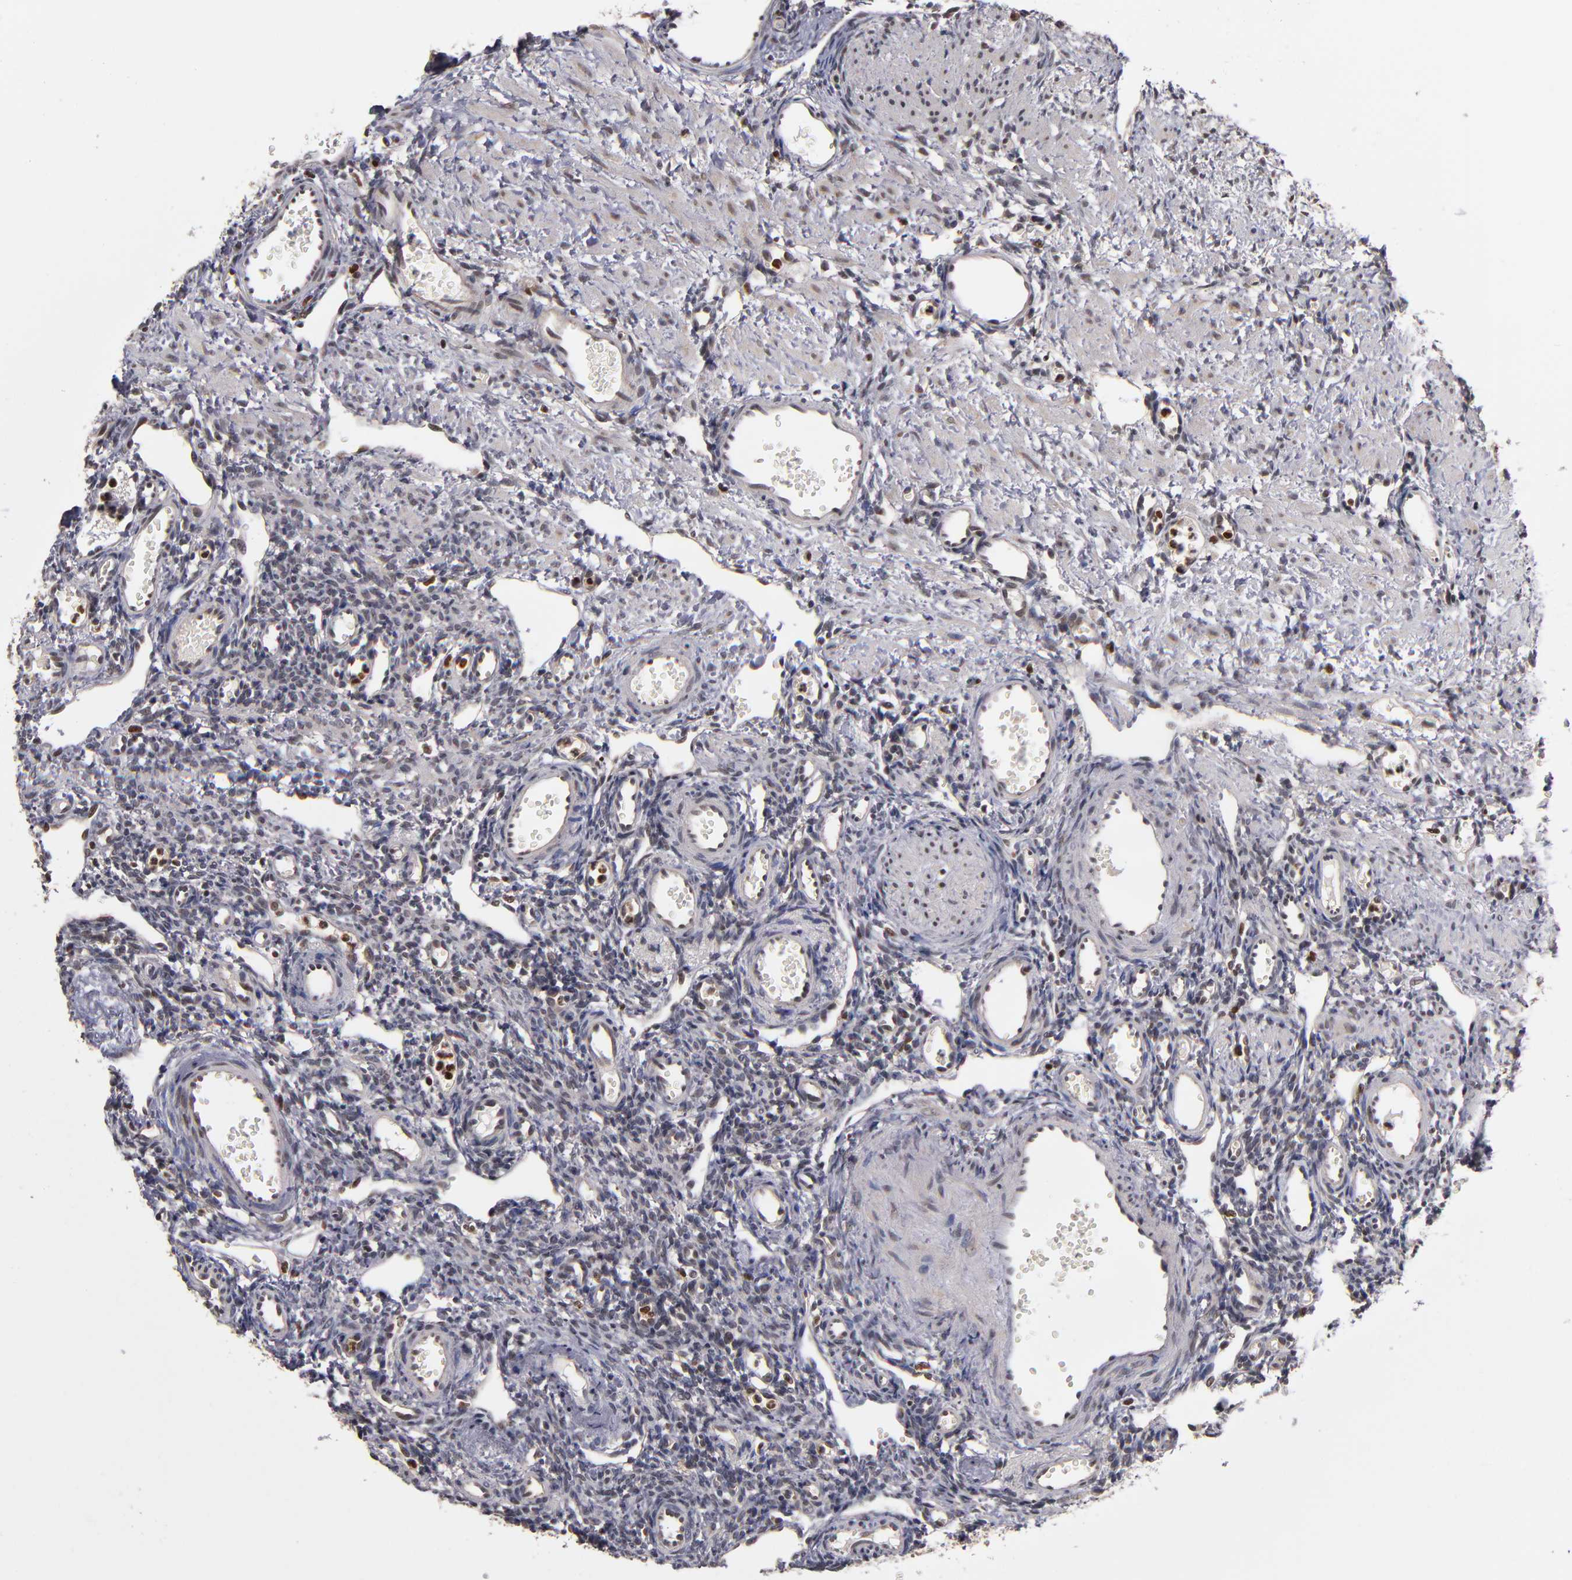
{"staining": {"intensity": "weak", "quantity": ">75%", "location": "nuclear"}, "tissue": "ovary", "cell_type": "Follicle cells", "image_type": "normal", "snomed": [{"axis": "morphology", "description": "Normal tissue, NOS"}, {"axis": "topography", "description": "Ovary"}], "caption": "Immunohistochemistry staining of unremarkable ovary, which exhibits low levels of weak nuclear staining in about >75% of follicle cells indicating weak nuclear protein positivity. The staining was performed using DAB (brown) for protein detection and nuclei were counterstained in hematoxylin (blue).", "gene": "KDM6A", "patient": {"sex": "female", "age": 33}}